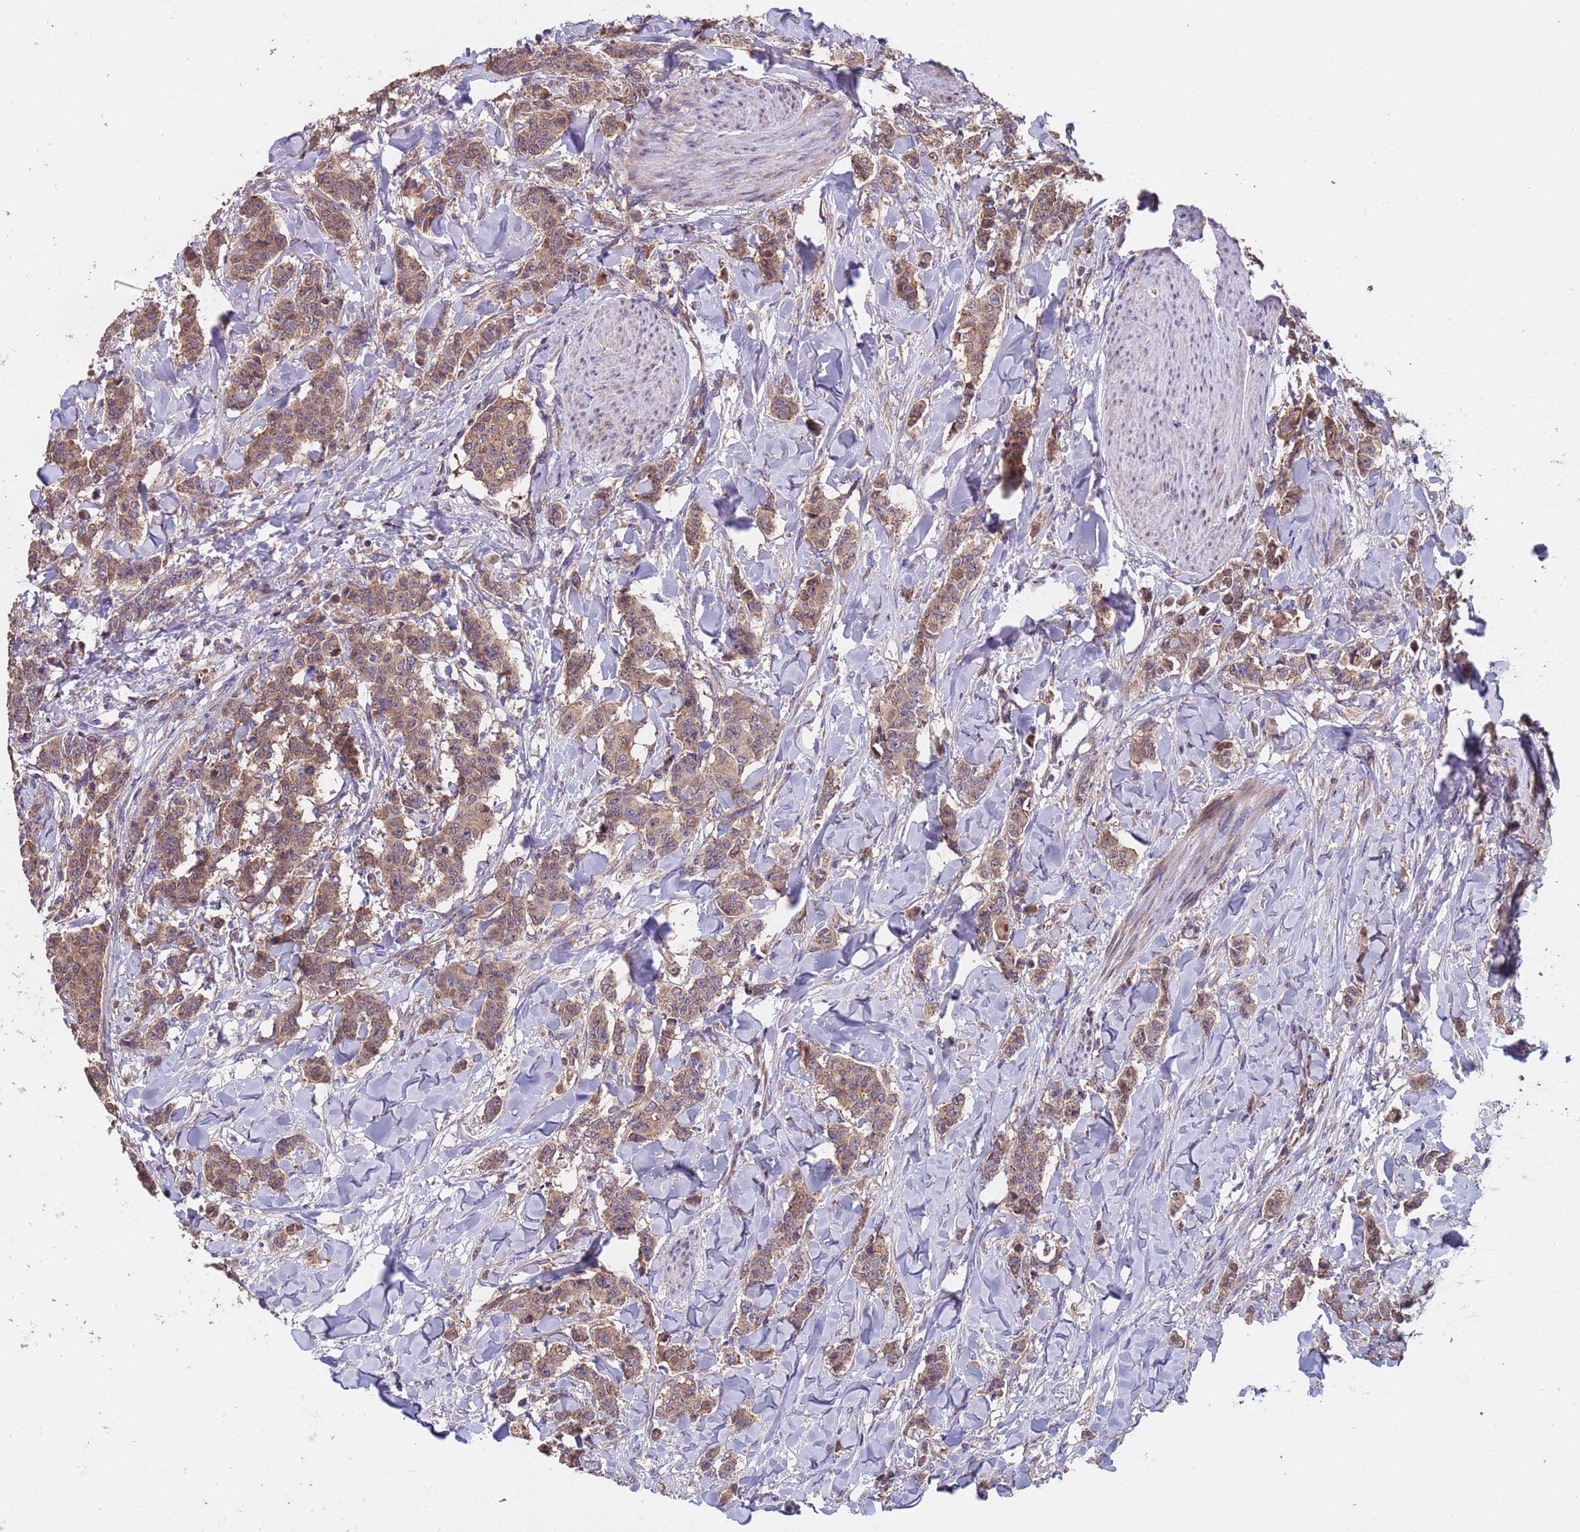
{"staining": {"intensity": "moderate", "quantity": ">75%", "location": "cytoplasmic/membranous"}, "tissue": "breast cancer", "cell_type": "Tumor cells", "image_type": "cancer", "snomed": [{"axis": "morphology", "description": "Duct carcinoma"}, {"axis": "topography", "description": "Breast"}], "caption": "A high-resolution micrograph shows immunohistochemistry (IHC) staining of invasive ductal carcinoma (breast), which demonstrates moderate cytoplasmic/membranous staining in about >75% of tumor cells.", "gene": "EEF1AKMT1", "patient": {"sex": "female", "age": 40}}